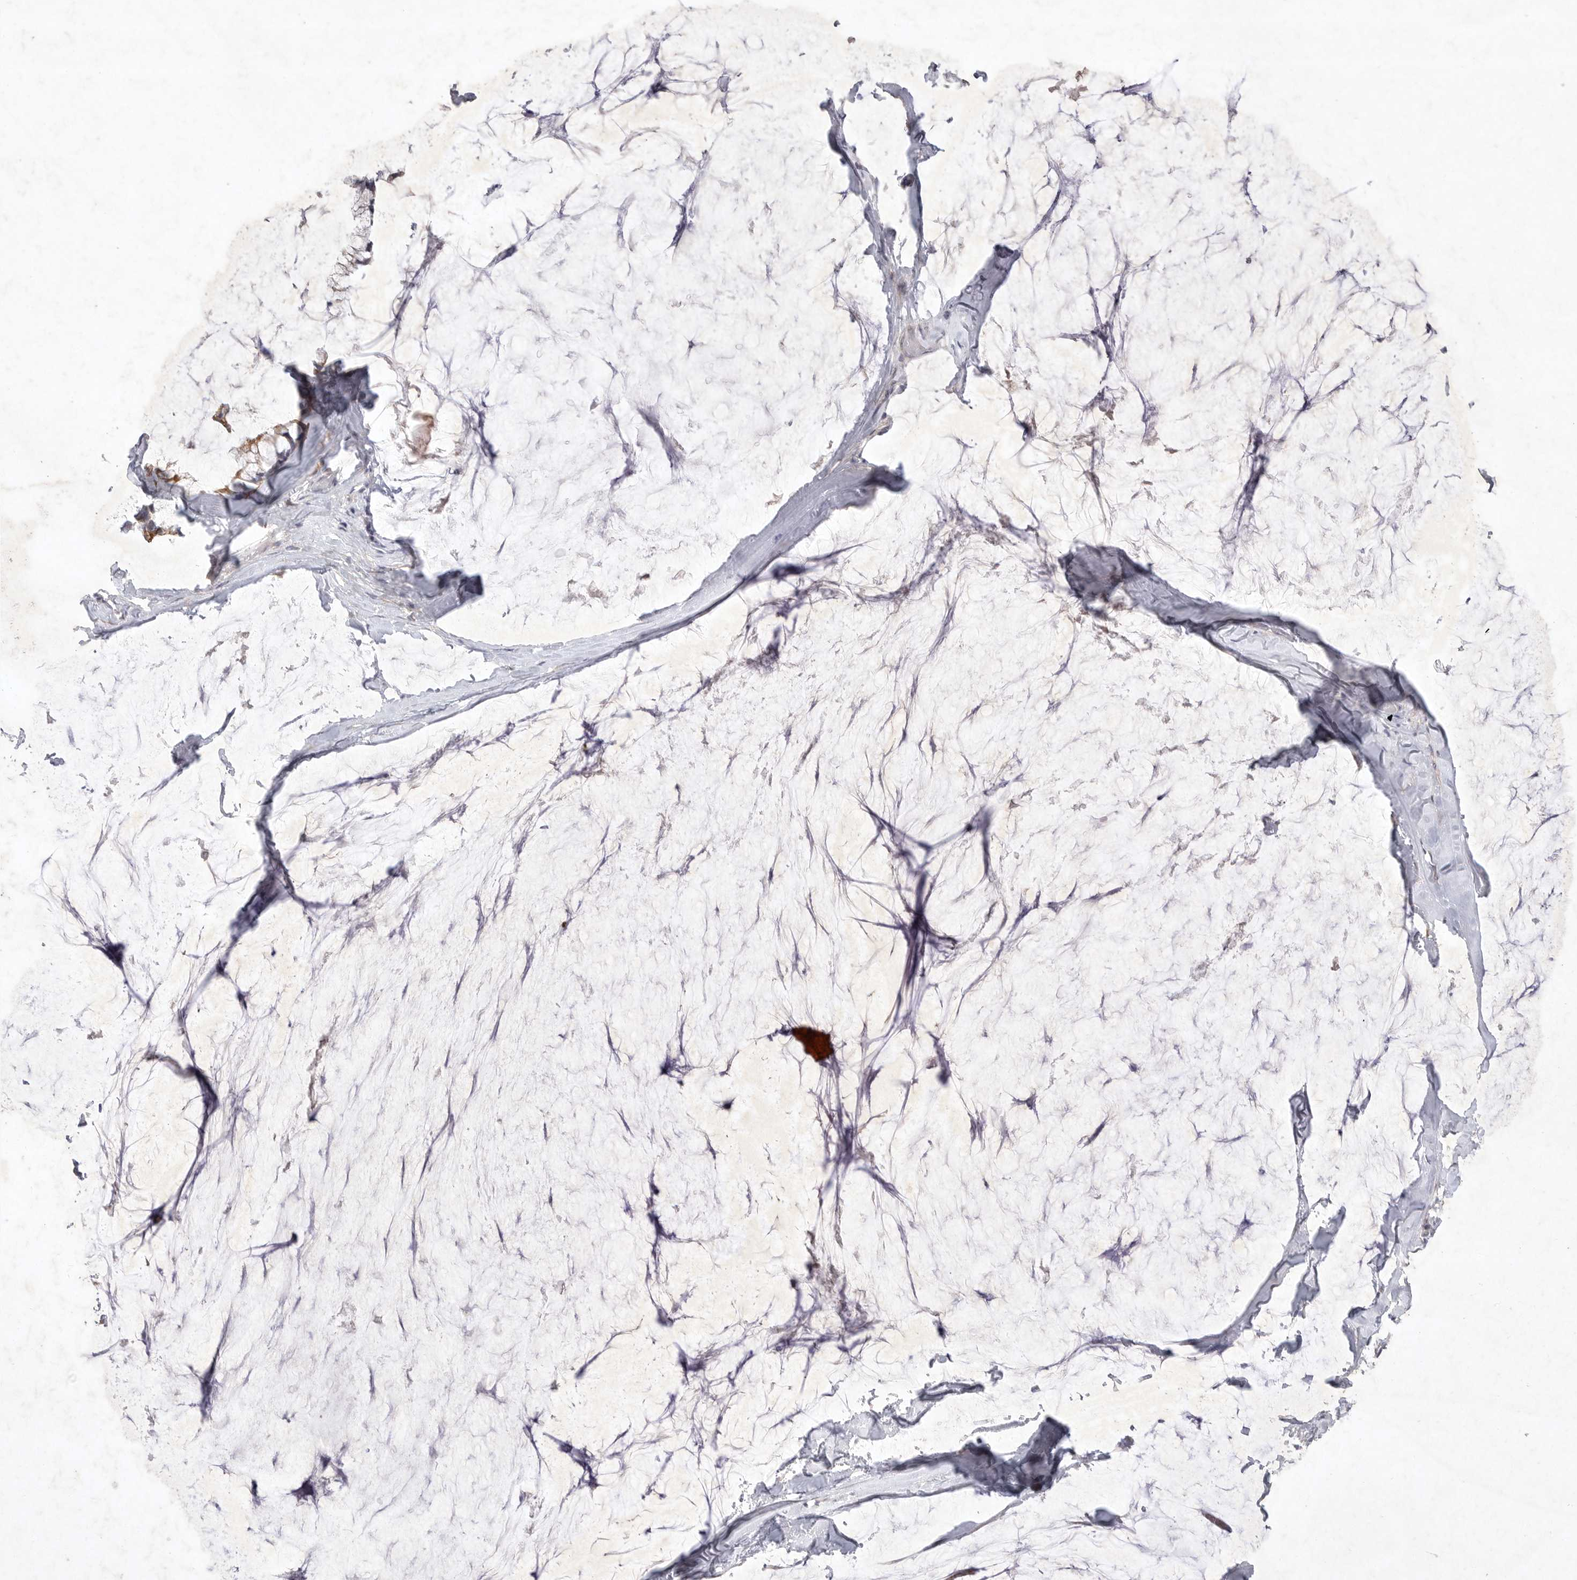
{"staining": {"intensity": "moderate", "quantity": "<25%", "location": "cytoplasmic/membranous"}, "tissue": "ovarian cancer", "cell_type": "Tumor cells", "image_type": "cancer", "snomed": [{"axis": "morphology", "description": "Cystadenocarcinoma, mucinous, NOS"}, {"axis": "topography", "description": "Ovary"}], "caption": "A histopathology image showing moderate cytoplasmic/membranous staining in about <25% of tumor cells in ovarian mucinous cystadenocarcinoma, as visualized by brown immunohistochemical staining.", "gene": "BZW2", "patient": {"sex": "female", "age": 39}}